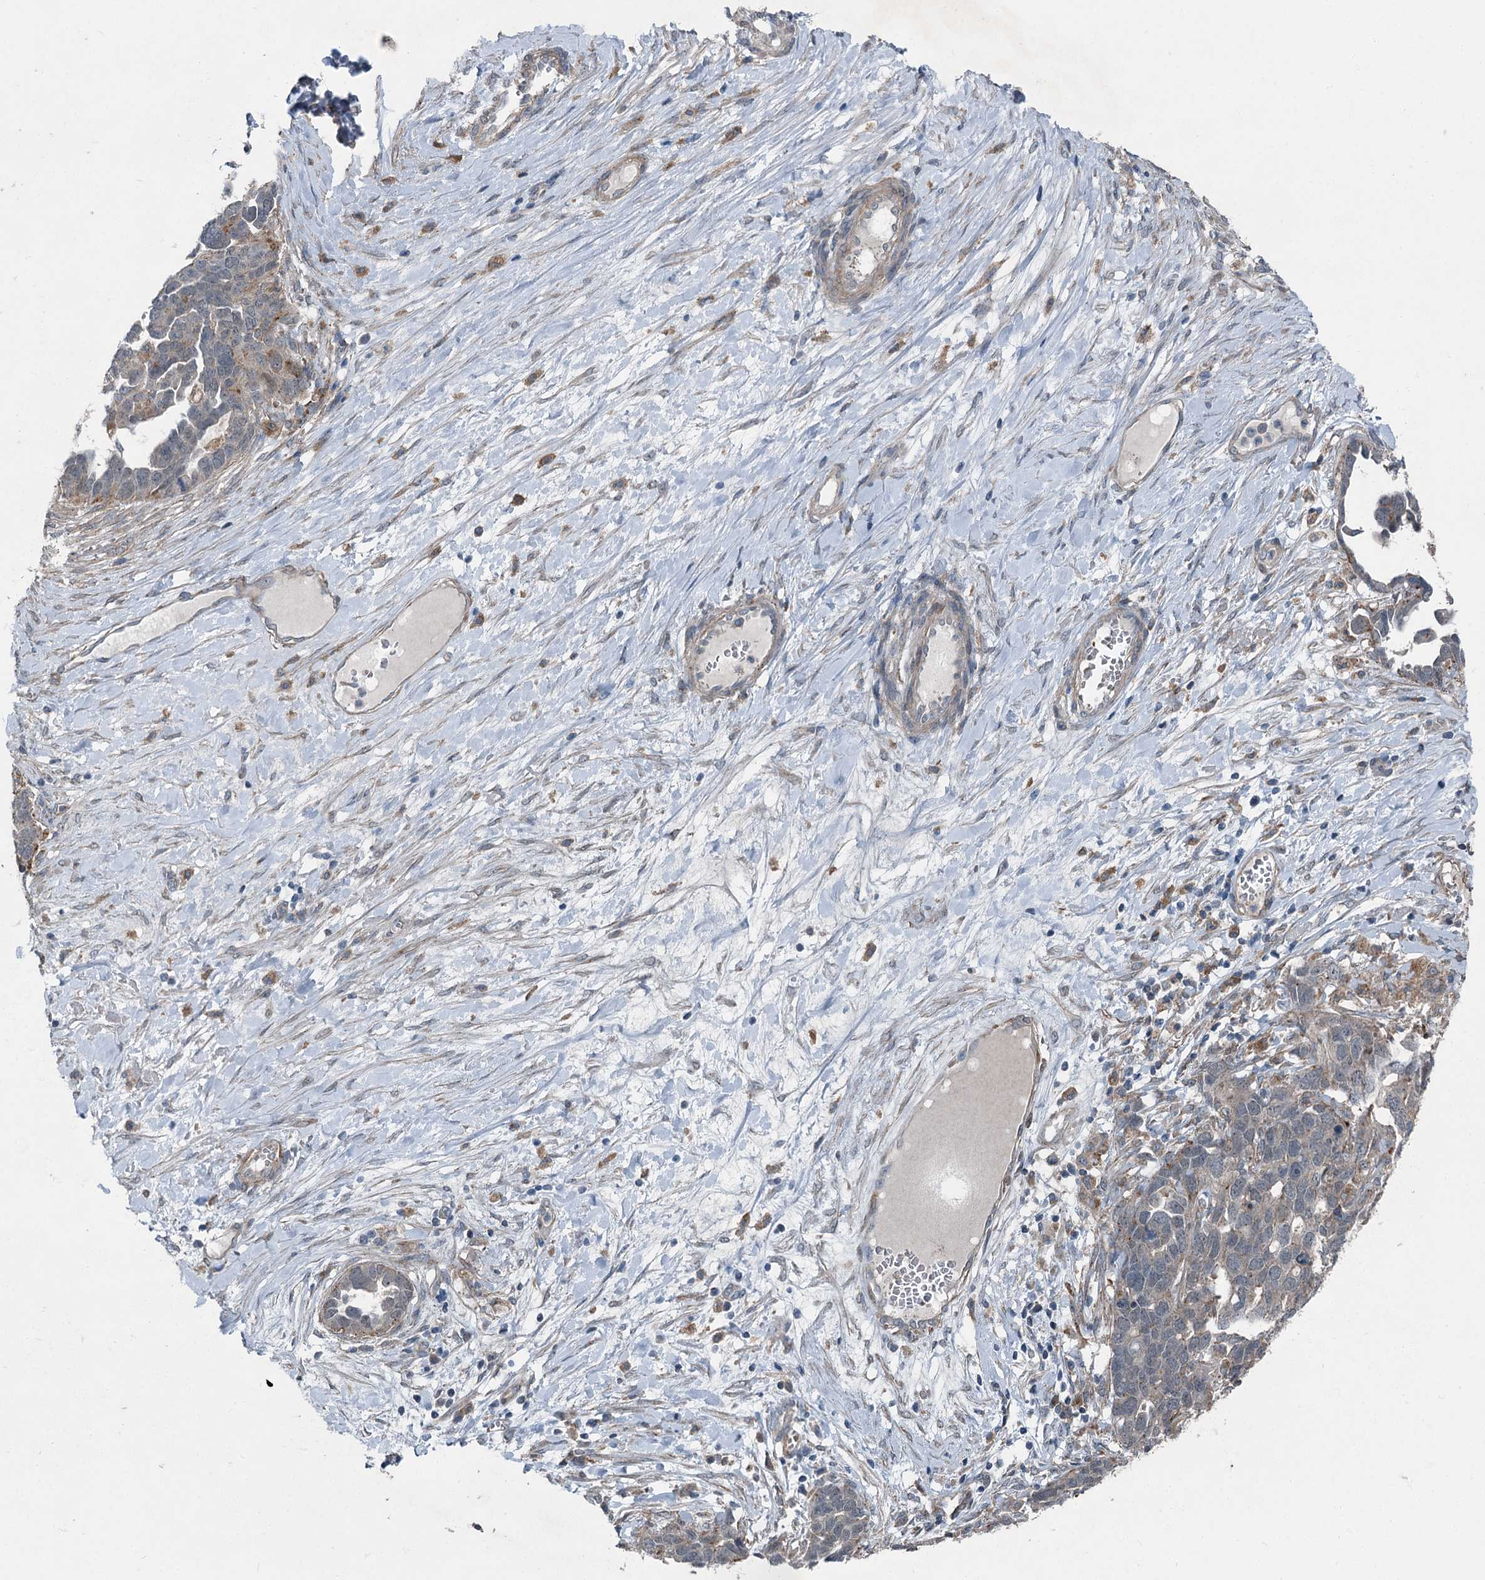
{"staining": {"intensity": "weak", "quantity": "<25%", "location": "cytoplasmic/membranous"}, "tissue": "ovarian cancer", "cell_type": "Tumor cells", "image_type": "cancer", "snomed": [{"axis": "morphology", "description": "Cystadenocarcinoma, serous, NOS"}, {"axis": "topography", "description": "Ovary"}], "caption": "Histopathology image shows no significant protein positivity in tumor cells of serous cystadenocarcinoma (ovarian).", "gene": "AXL", "patient": {"sex": "female", "age": 54}}